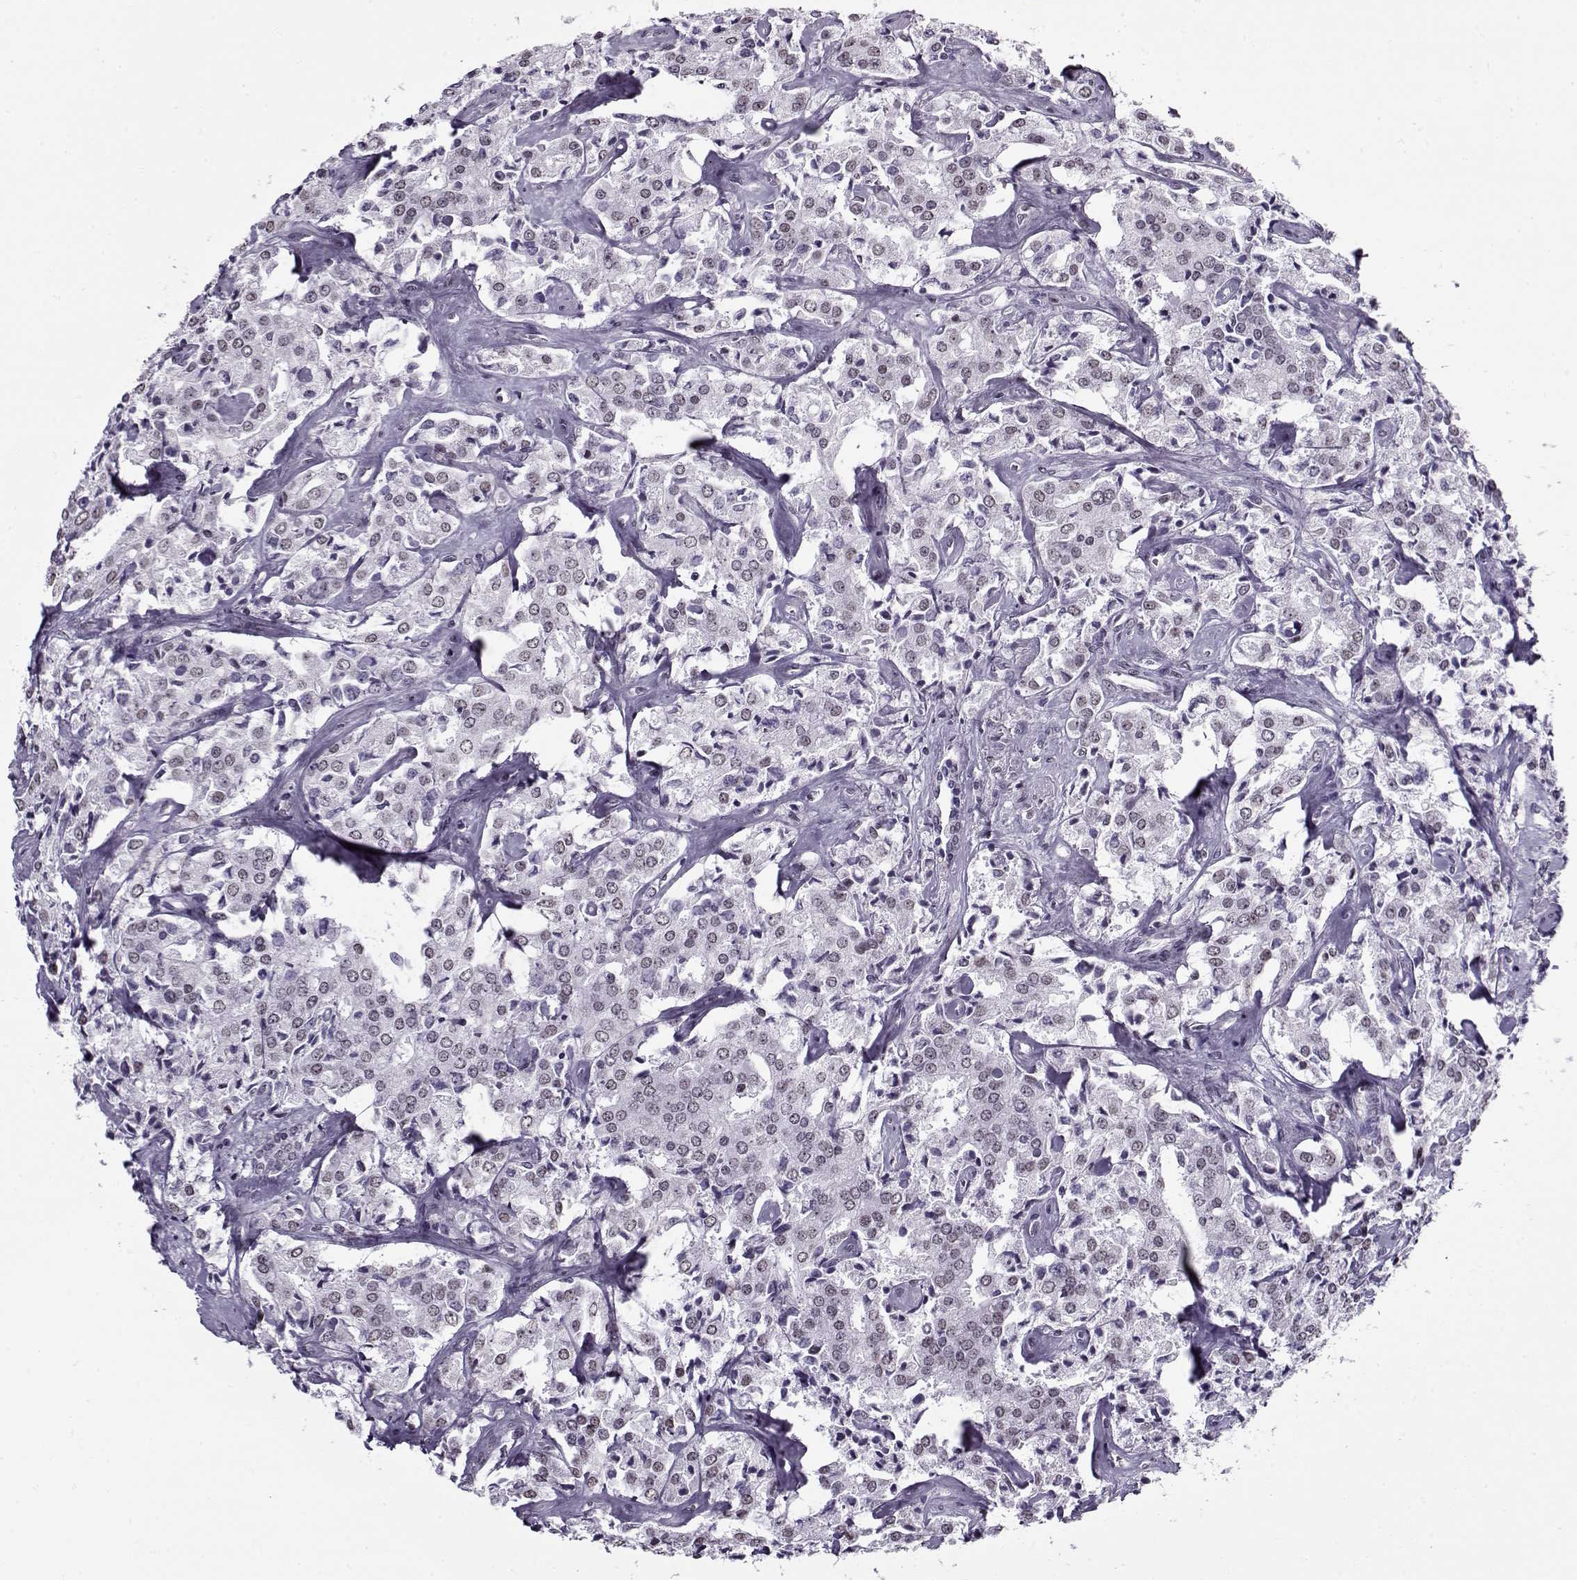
{"staining": {"intensity": "weak", "quantity": "<25%", "location": "nuclear"}, "tissue": "prostate cancer", "cell_type": "Tumor cells", "image_type": "cancer", "snomed": [{"axis": "morphology", "description": "Adenocarcinoma, NOS"}, {"axis": "topography", "description": "Prostate"}], "caption": "Tumor cells show no significant expression in prostate adenocarcinoma.", "gene": "PRMT8", "patient": {"sex": "male", "age": 66}}